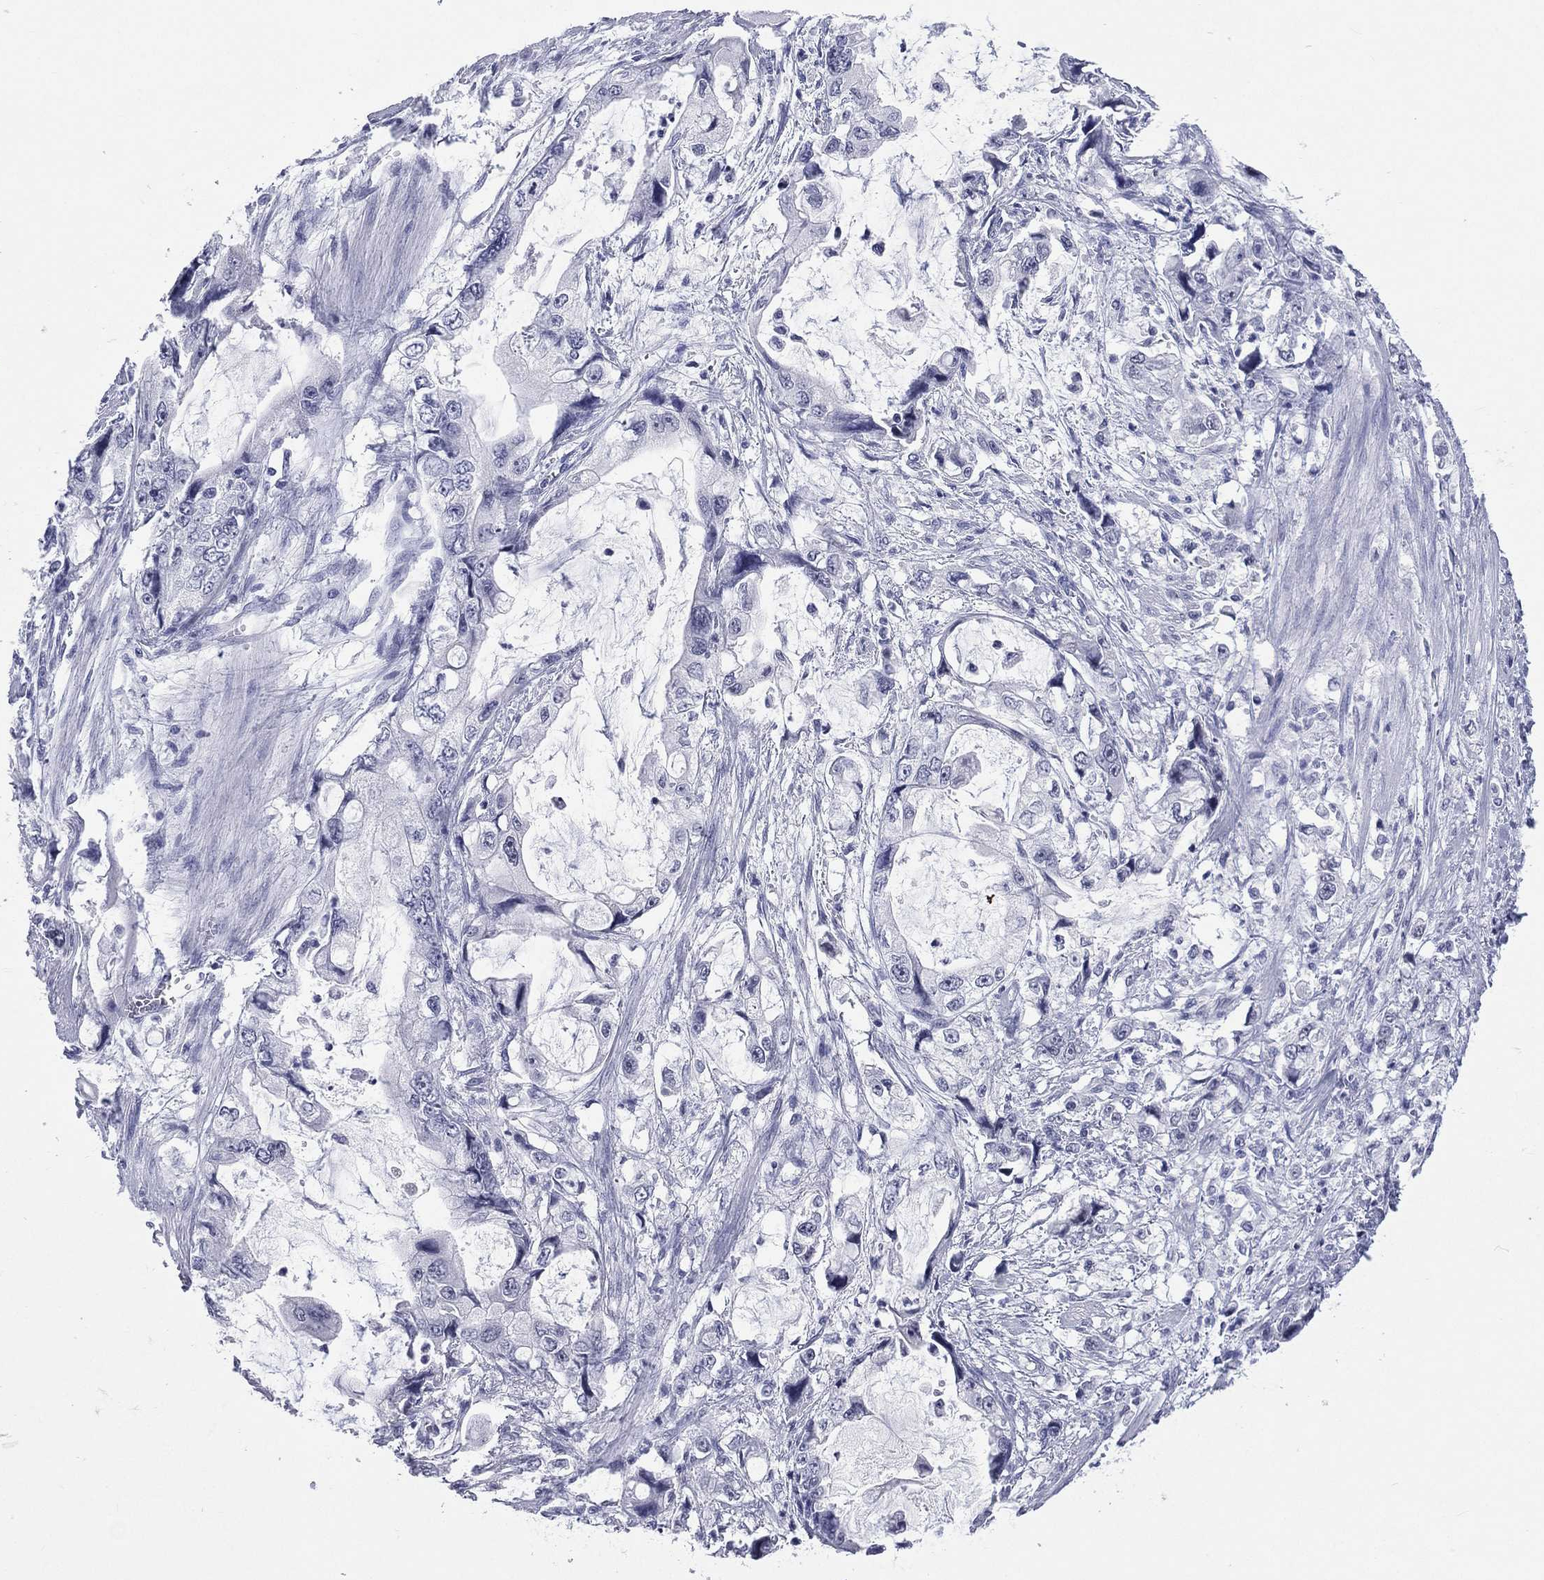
{"staining": {"intensity": "negative", "quantity": "none", "location": "none"}, "tissue": "stomach cancer", "cell_type": "Tumor cells", "image_type": "cancer", "snomed": [{"axis": "morphology", "description": "Adenocarcinoma, NOS"}, {"axis": "topography", "description": "Pancreas"}, {"axis": "topography", "description": "Stomach, upper"}, {"axis": "topography", "description": "Stomach"}], "caption": "An immunohistochemistry histopathology image of stomach adenocarcinoma is shown. There is no staining in tumor cells of stomach adenocarcinoma.", "gene": "SSX1", "patient": {"sex": "male", "age": 77}}